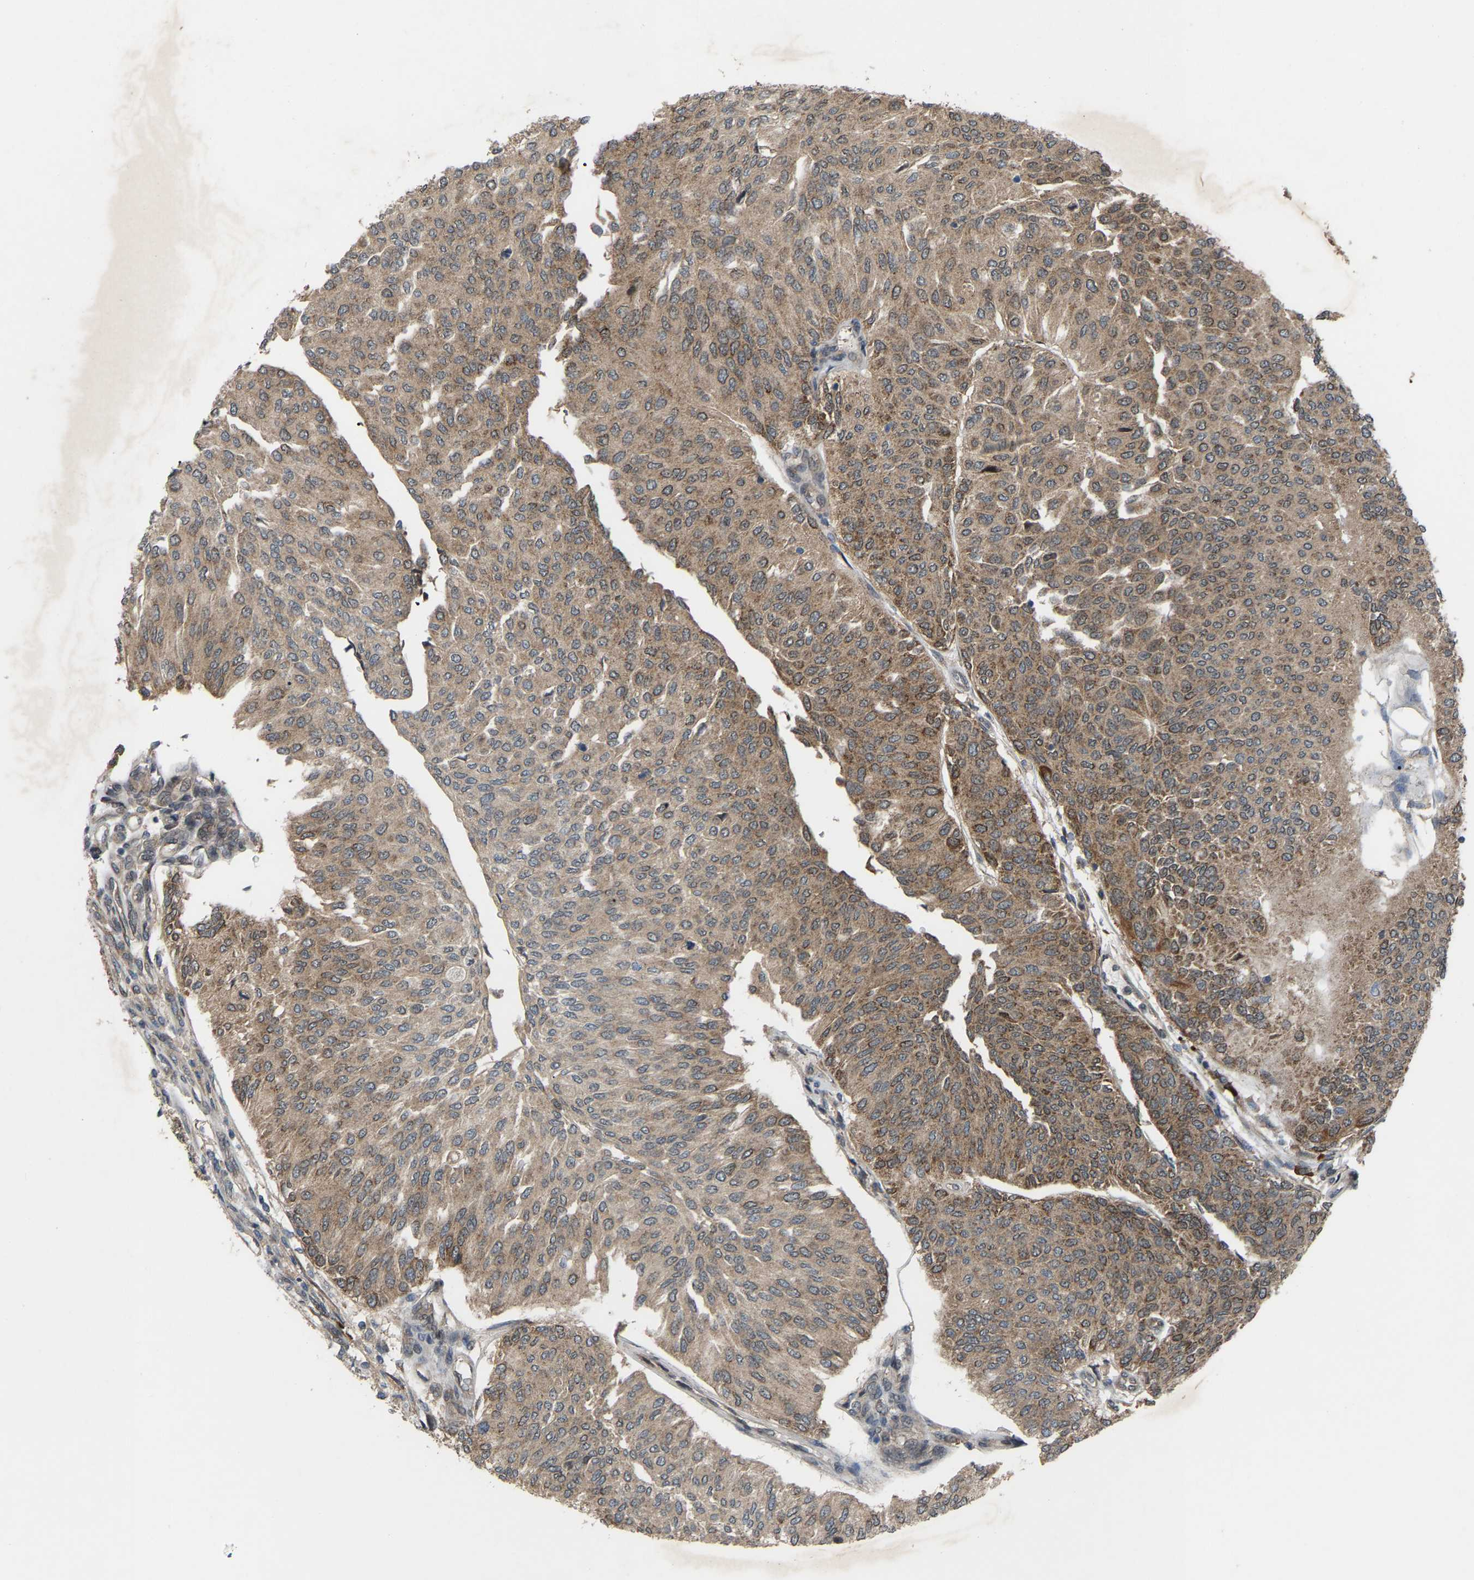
{"staining": {"intensity": "moderate", "quantity": ">75%", "location": "cytoplasmic/membranous"}, "tissue": "urothelial cancer", "cell_type": "Tumor cells", "image_type": "cancer", "snomed": [{"axis": "morphology", "description": "Urothelial carcinoma, Low grade"}, {"axis": "topography", "description": "Urinary bladder"}], "caption": "A brown stain highlights moderate cytoplasmic/membranous expression of a protein in human urothelial carcinoma (low-grade) tumor cells.", "gene": "CROT", "patient": {"sex": "female", "age": 79}}